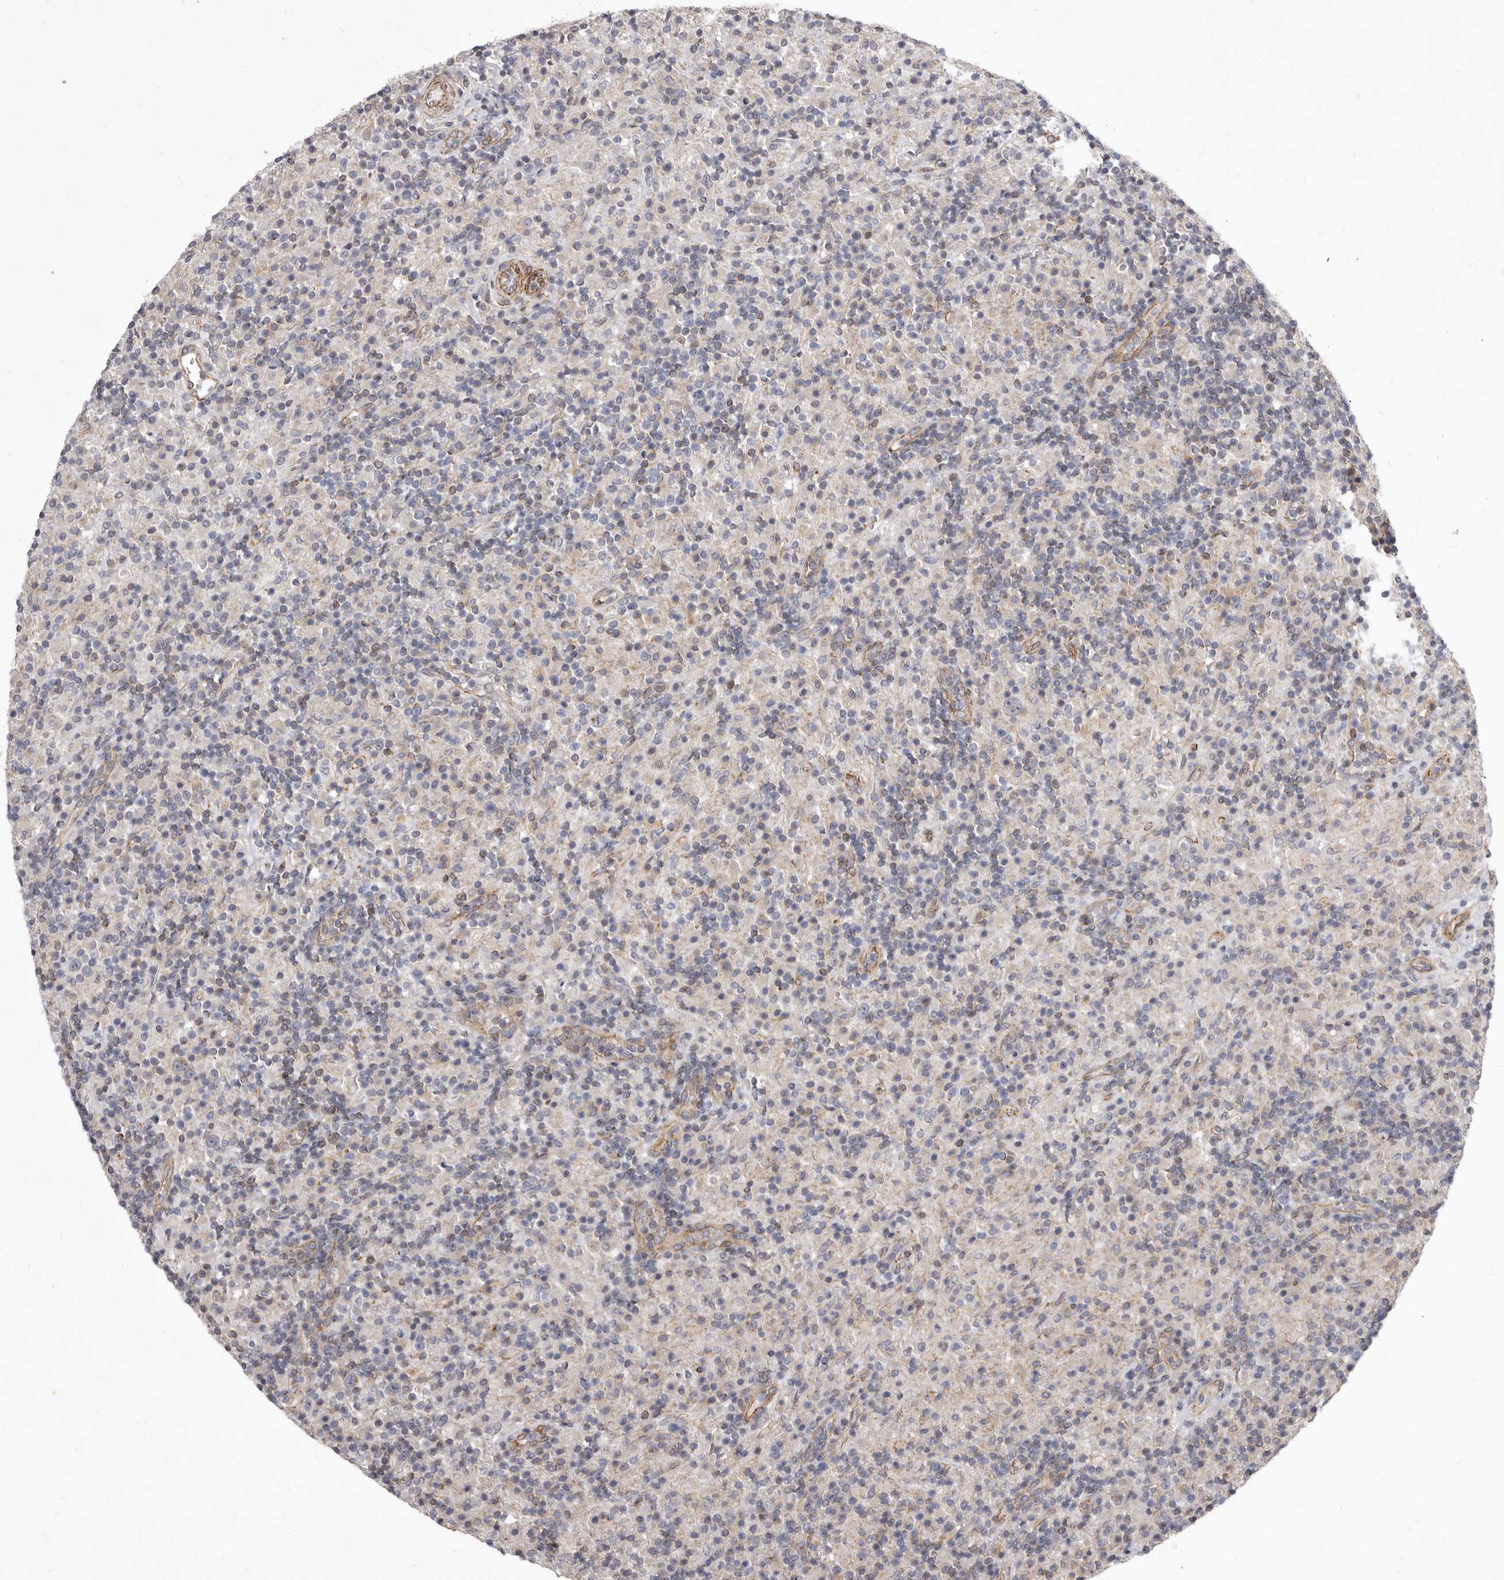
{"staining": {"intensity": "negative", "quantity": "none", "location": "none"}, "tissue": "lymphoma", "cell_type": "Tumor cells", "image_type": "cancer", "snomed": [{"axis": "morphology", "description": "Hodgkin's disease, NOS"}, {"axis": "topography", "description": "Lymph node"}], "caption": "DAB immunohistochemical staining of Hodgkin's disease demonstrates no significant expression in tumor cells.", "gene": "P2RX6", "patient": {"sex": "male", "age": 70}}